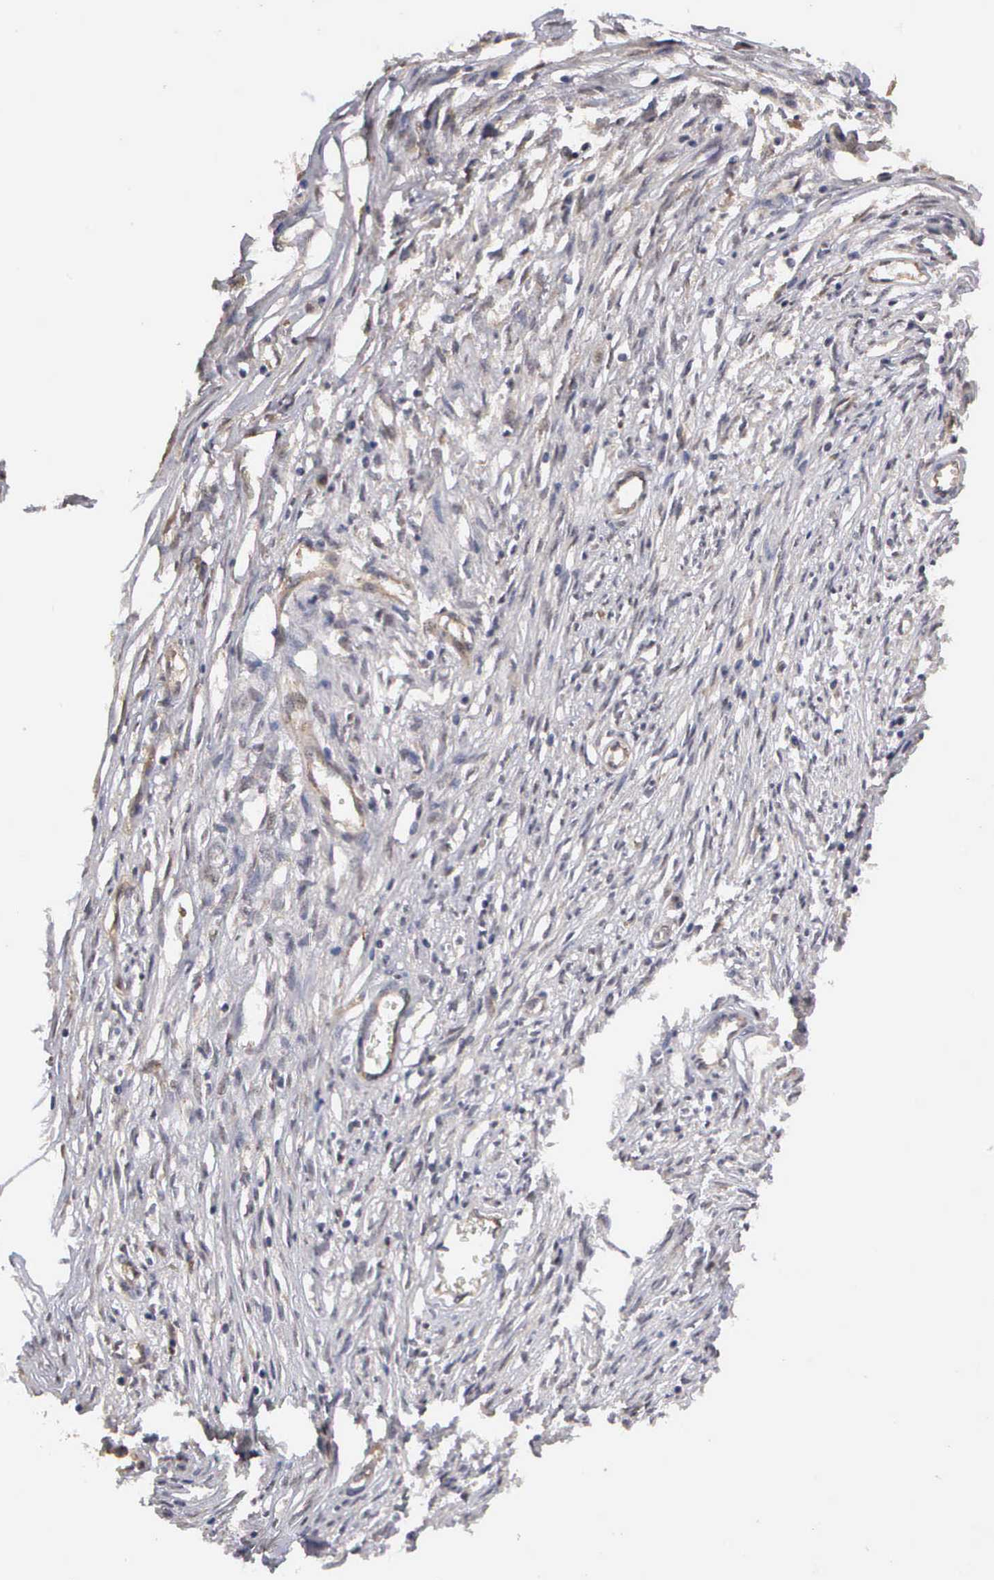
{"staining": {"intensity": "negative", "quantity": "none", "location": "none"}, "tissue": "adipose tissue", "cell_type": "Adipocytes", "image_type": "normal", "snomed": [{"axis": "morphology", "description": "Normal tissue, NOS"}, {"axis": "morphology", "description": "Sarcoma, NOS"}, {"axis": "topography", "description": "Skin"}, {"axis": "topography", "description": "Soft tissue"}], "caption": "Adipose tissue was stained to show a protein in brown. There is no significant positivity in adipocytes. (DAB immunohistochemistry (IHC) visualized using brightfield microscopy, high magnification).", "gene": "ZBTB33", "patient": {"sex": "female", "age": 51}}